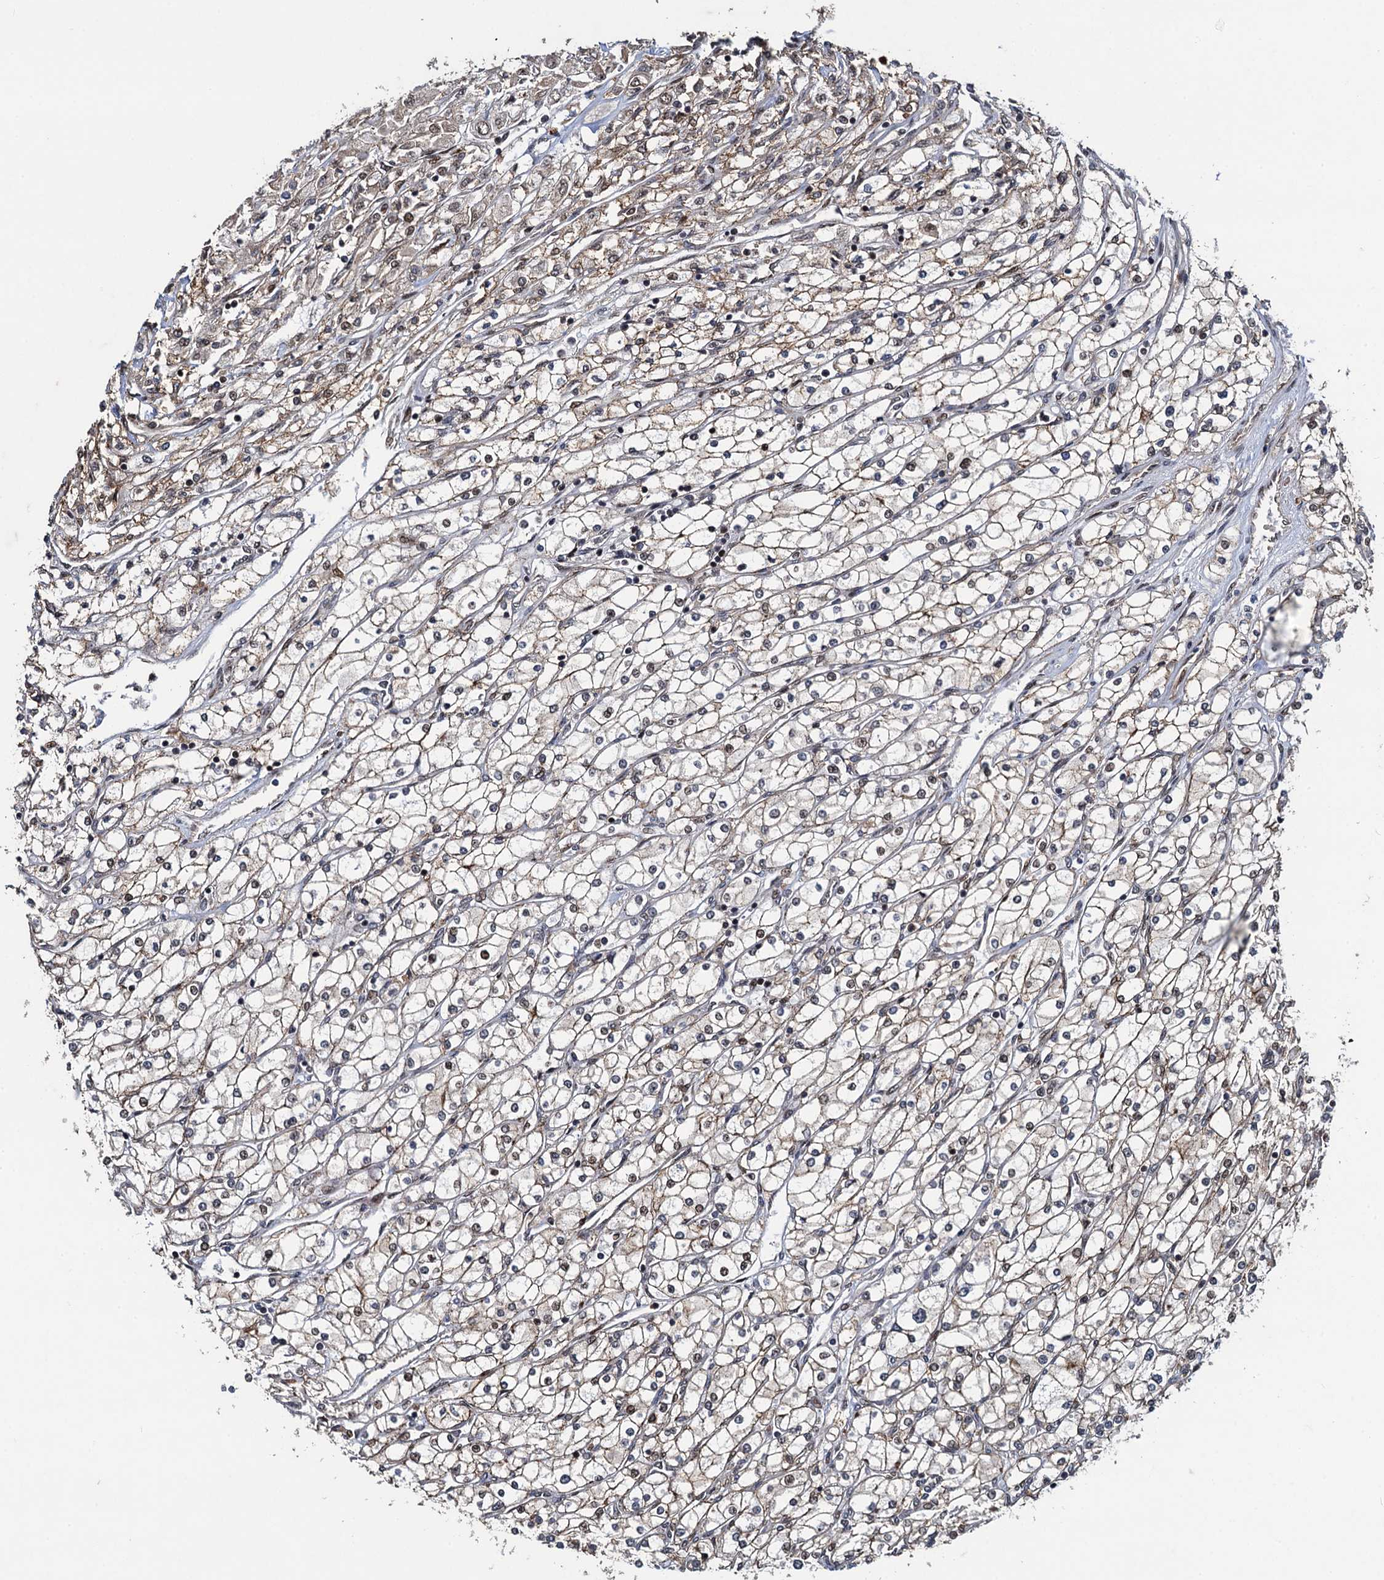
{"staining": {"intensity": "weak", "quantity": "25%-75%", "location": "cytoplasmic/membranous"}, "tissue": "renal cancer", "cell_type": "Tumor cells", "image_type": "cancer", "snomed": [{"axis": "morphology", "description": "Adenocarcinoma, NOS"}, {"axis": "topography", "description": "Kidney"}], "caption": "A micrograph of renal cancer stained for a protein reveals weak cytoplasmic/membranous brown staining in tumor cells. The staining was performed using DAB (3,3'-diaminobenzidine) to visualize the protein expression in brown, while the nuclei were stained in blue with hematoxylin (Magnification: 20x).", "gene": "ATOSA", "patient": {"sex": "male", "age": 80}}